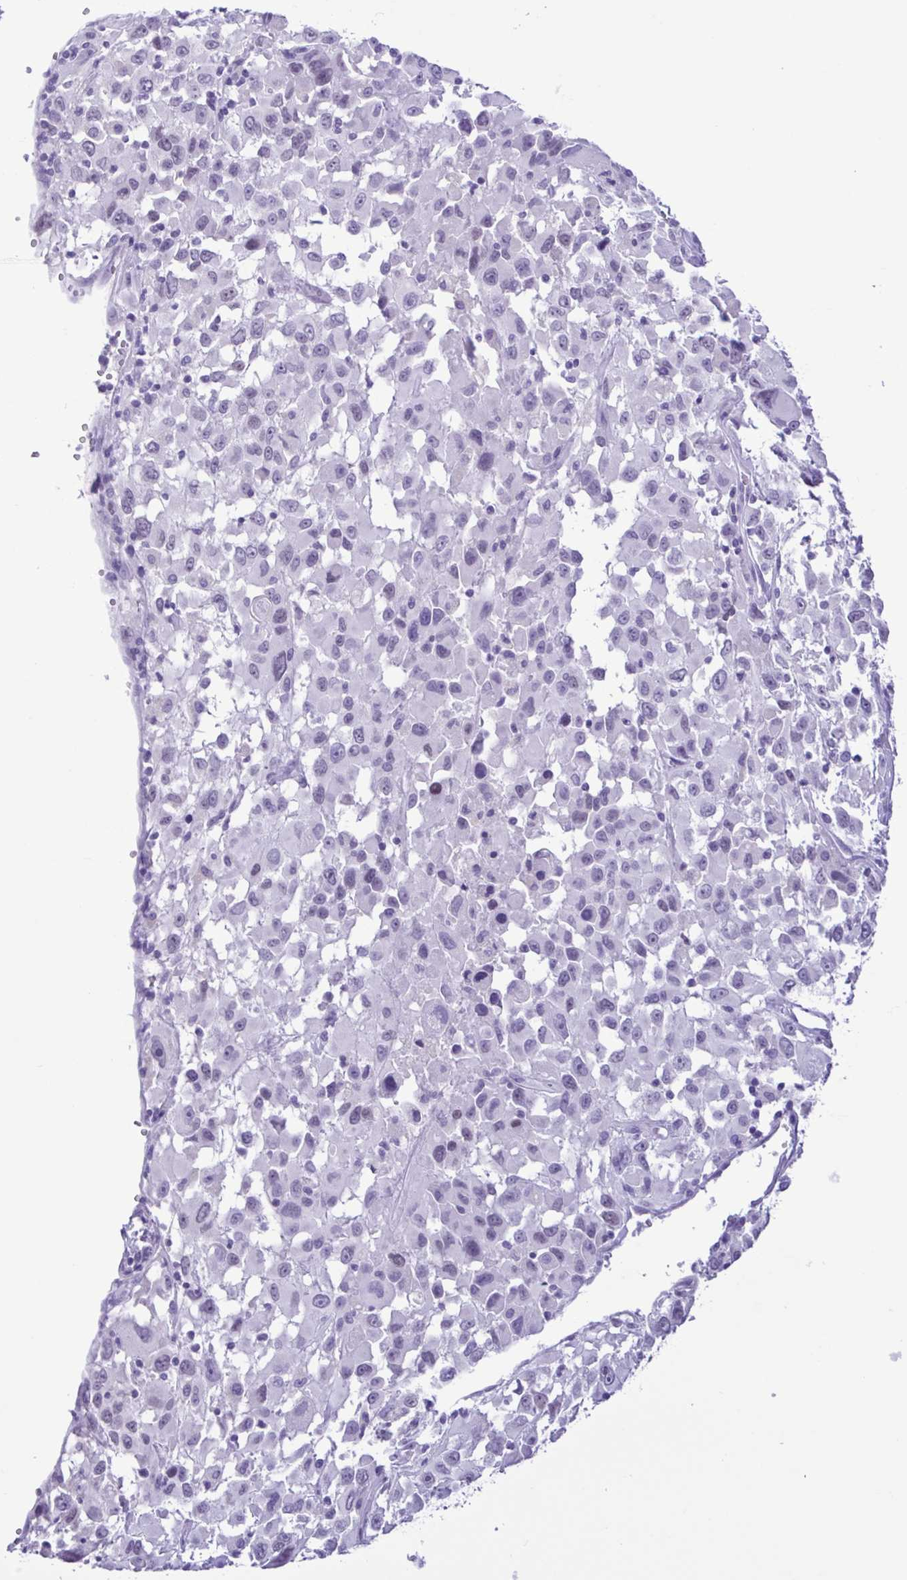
{"staining": {"intensity": "negative", "quantity": "none", "location": "none"}, "tissue": "melanoma", "cell_type": "Tumor cells", "image_type": "cancer", "snomed": [{"axis": "morphology", "description": "Malignant melanoma, Metastatic site"}, {"axis": "topography", "description": "Soft tissue"}], "caption": "Immunohistochemistry histopathology image of neoplastic tissue: human melanoma stained with DAB exhibits no significant protein staining in tumor cells.", "gene": "SPATA16", "patient": {"sex": "male", "age": 50}}